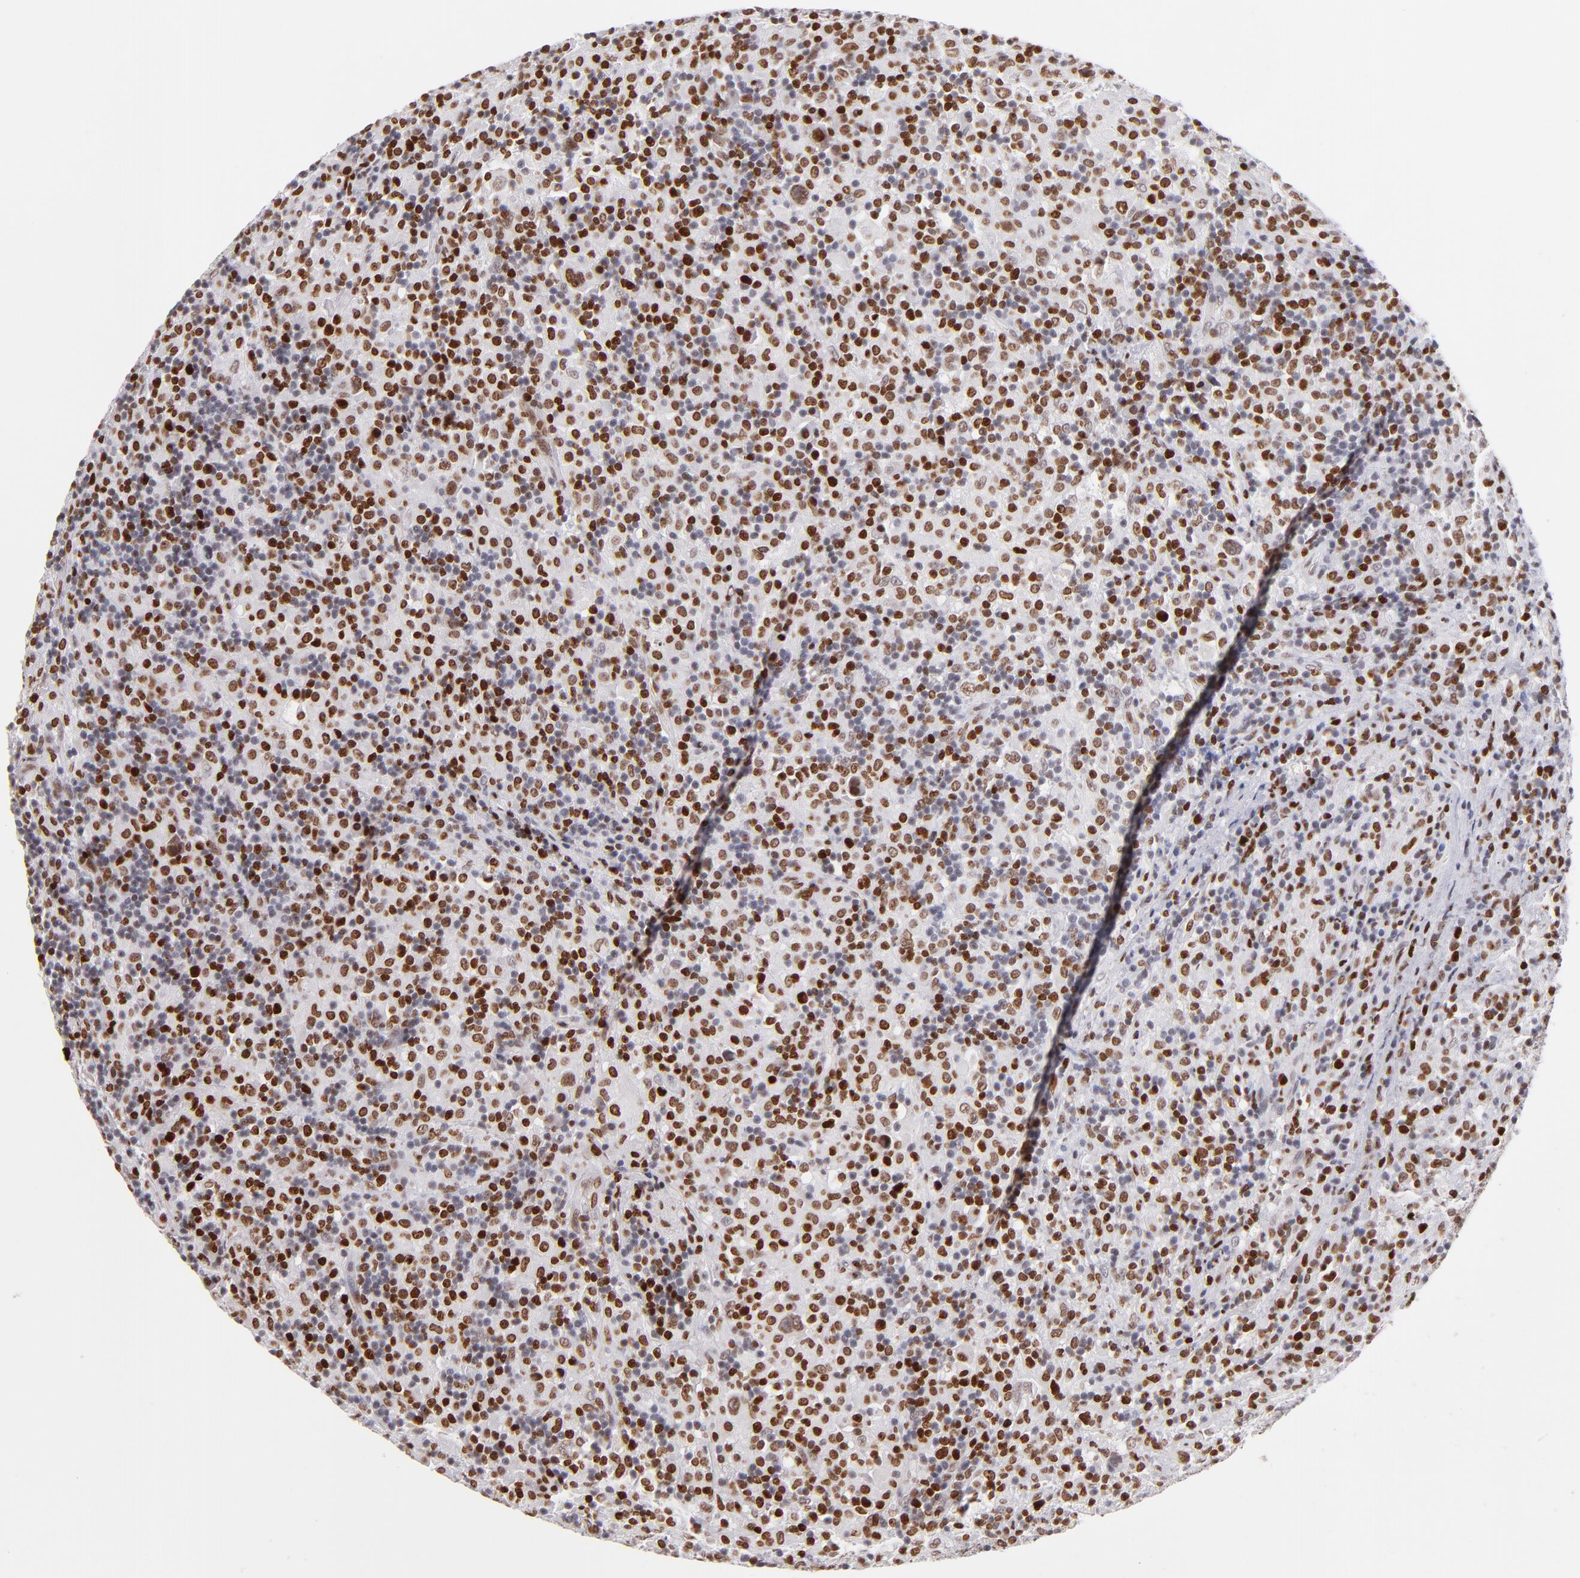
{"staining": {"intensity": "strong", "quantity": "25%-75%", "location": "nuclear"}, "tissue": "lymphoma", "cell_type": "Tumor cells", "image_type": "cancer", "snomed": [{"axis": "morphology", "description": "Hodgkin's disease, NOS"}, {"axis": "topography", "description": "Lymph node"}], "caption": "Strong nuclear staining is seen in about 25%-75% of tumor cells in Hodgkin's disease. (brown staining indicates protein expression, while blue staining denotes nuclei).", "gene": "POLA1", "patient": {"sex": "male", "age": 46}}